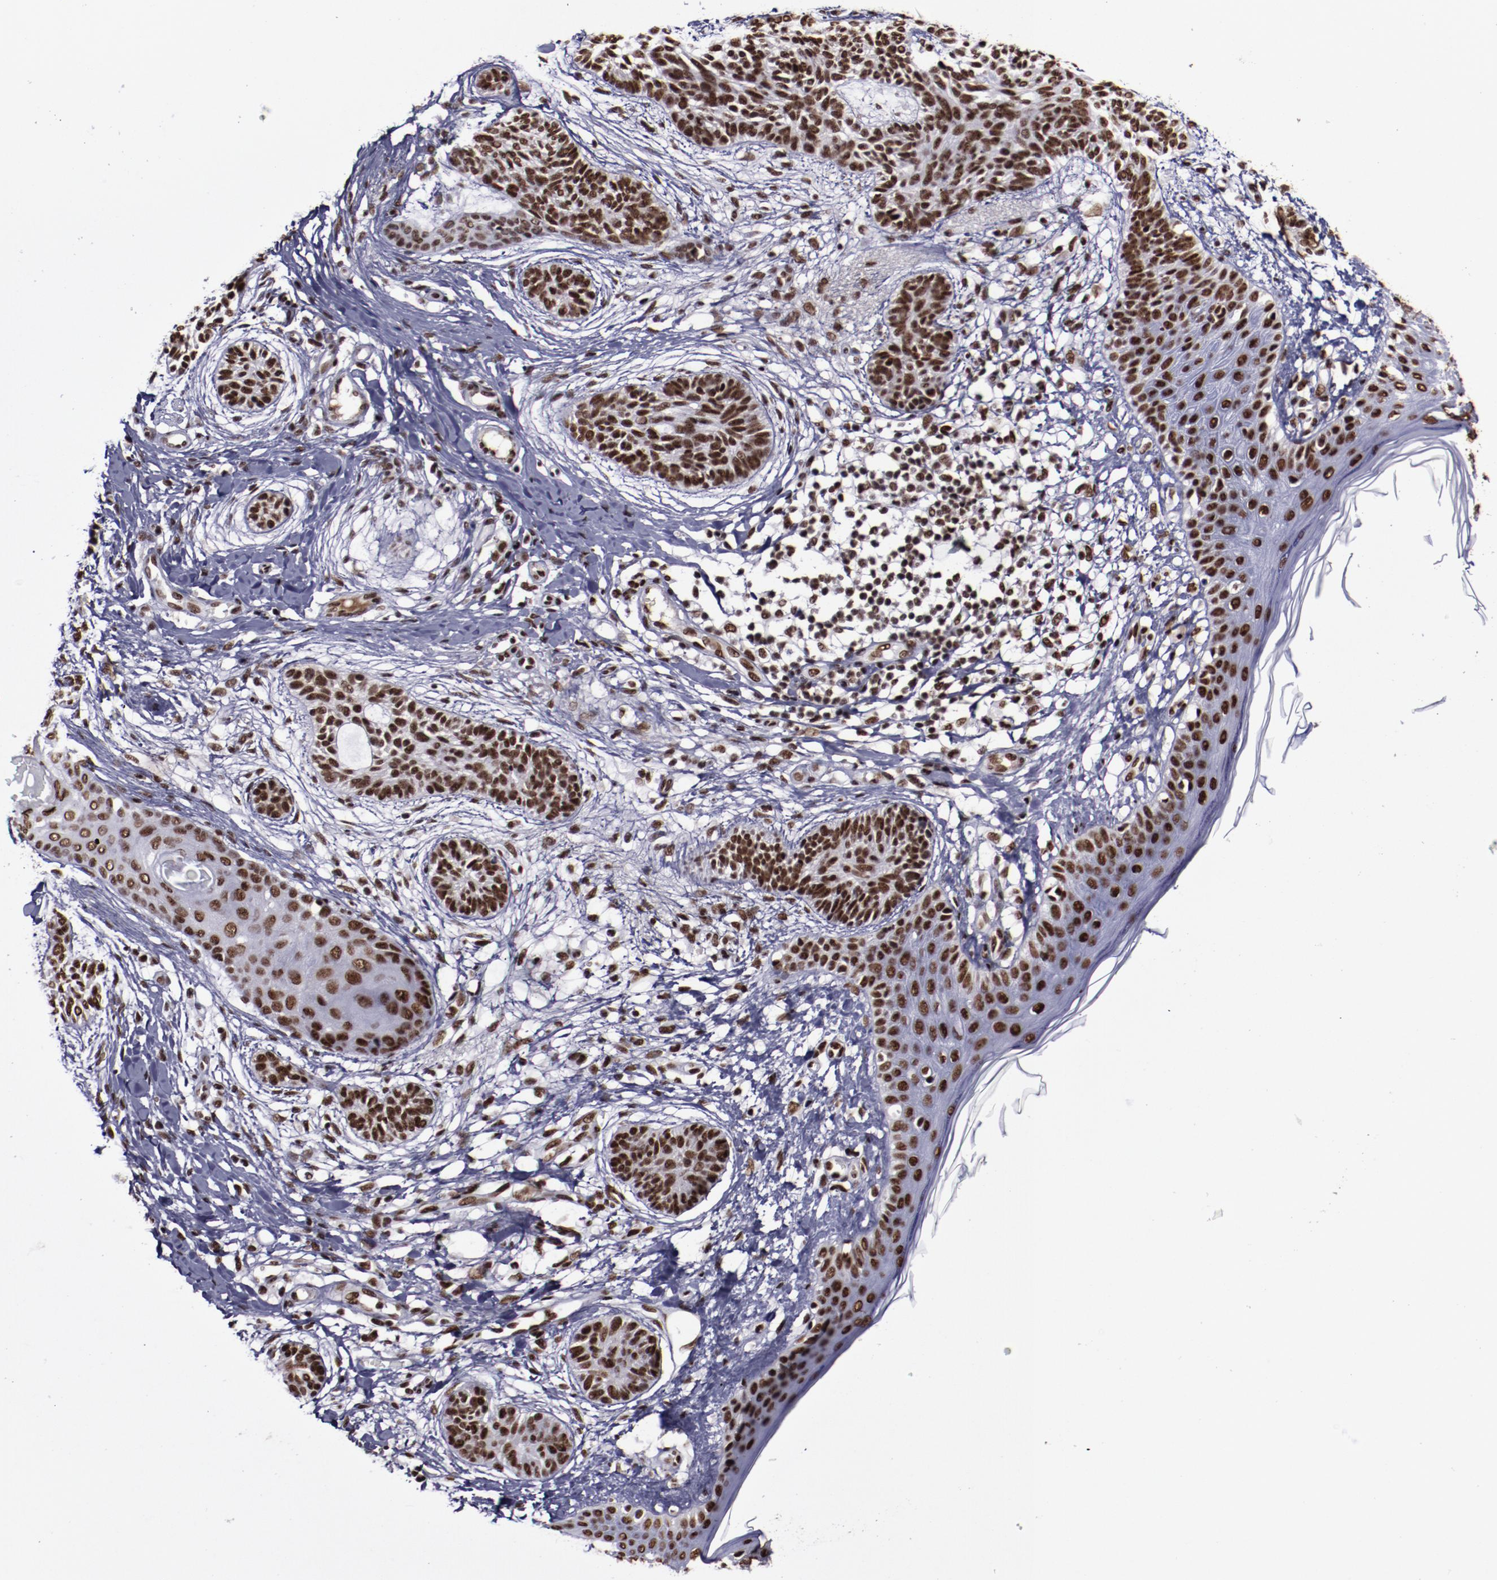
{"staining": {"intensity": "strong", "quantity": ">75%", "location": "nuclear"}, "tissue": "skin cancer", "cell_type": "Tumor cells", "image_type": "cancer", "snomed": [{"axis": "morphology", "description": "Normal tissue, NOS"}, {"axis": "morphology", "description": "Basal cell carcinoma"}, {"axis": "topography", "description": "Skin"}], "caption": "Protein staining displays strong nuclear staining in about >75% of tumor cells in skin cancer (basal cell carcinoma).", "gene": "ERH", "patient": {"sex": "male", "age": 63}}